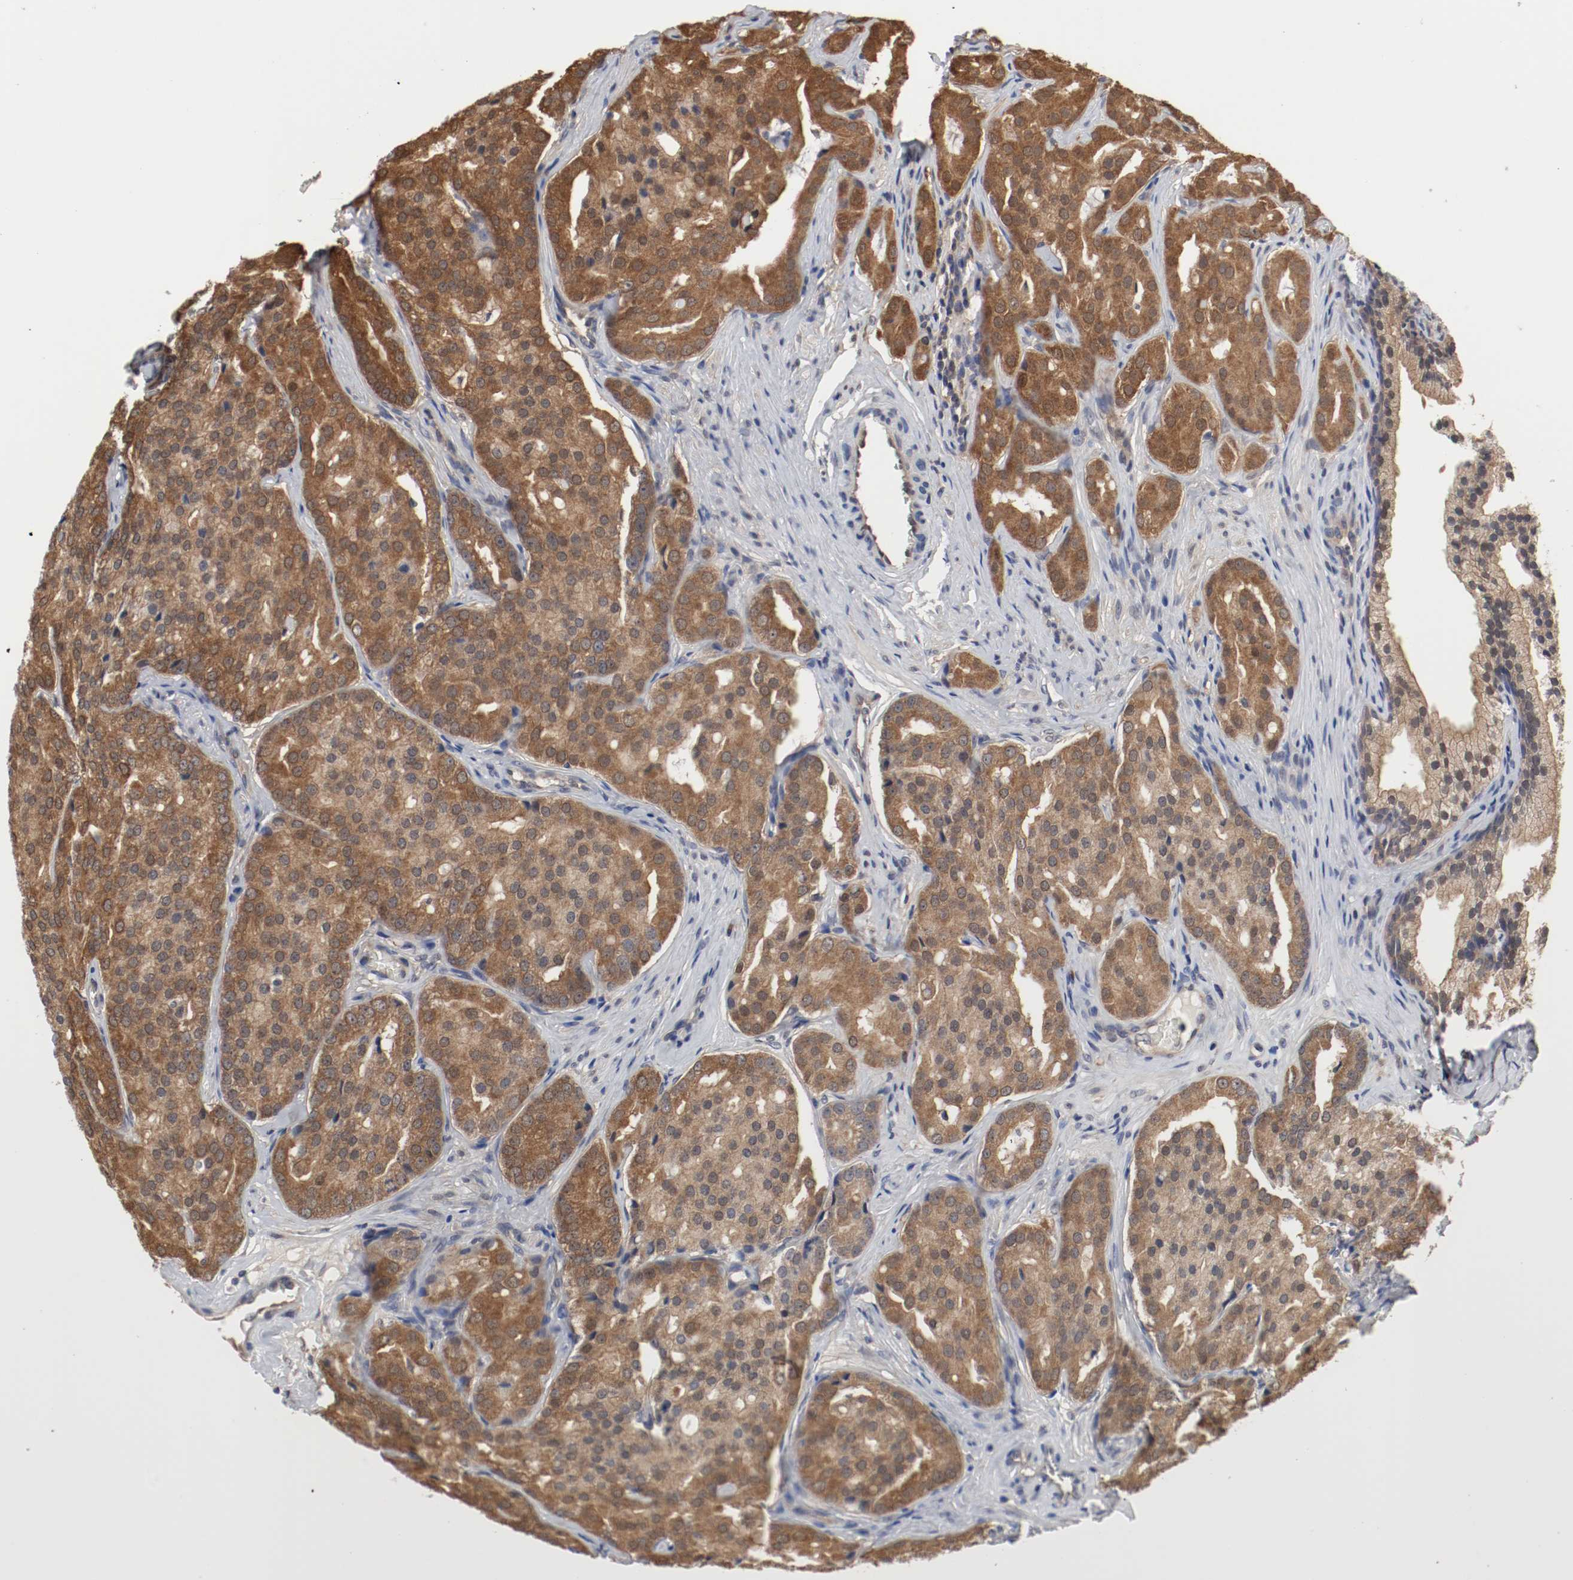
{"staining": {"intensity": "moderate", "quantity": ">75%", "location": "cytoplasmic/membranous"}, "tissue": "prostate cancer", "cell_type": "Tumor cells", "image_type": "cancer", "snomed": [{"axis": "morphology", "description": "Adenocarcinoma, High grade"}, {"axis": "topography", "description": "Prostate"}], "caption": "High-grade adenocarcinoma (prostate) stained for a protein (brown) reveals moderate cytoplasmic/membranous positive positivity in about >75% of tumor cells.", "gene": "AFG3L2", "patient": {"sex": "male", "age": 64}}